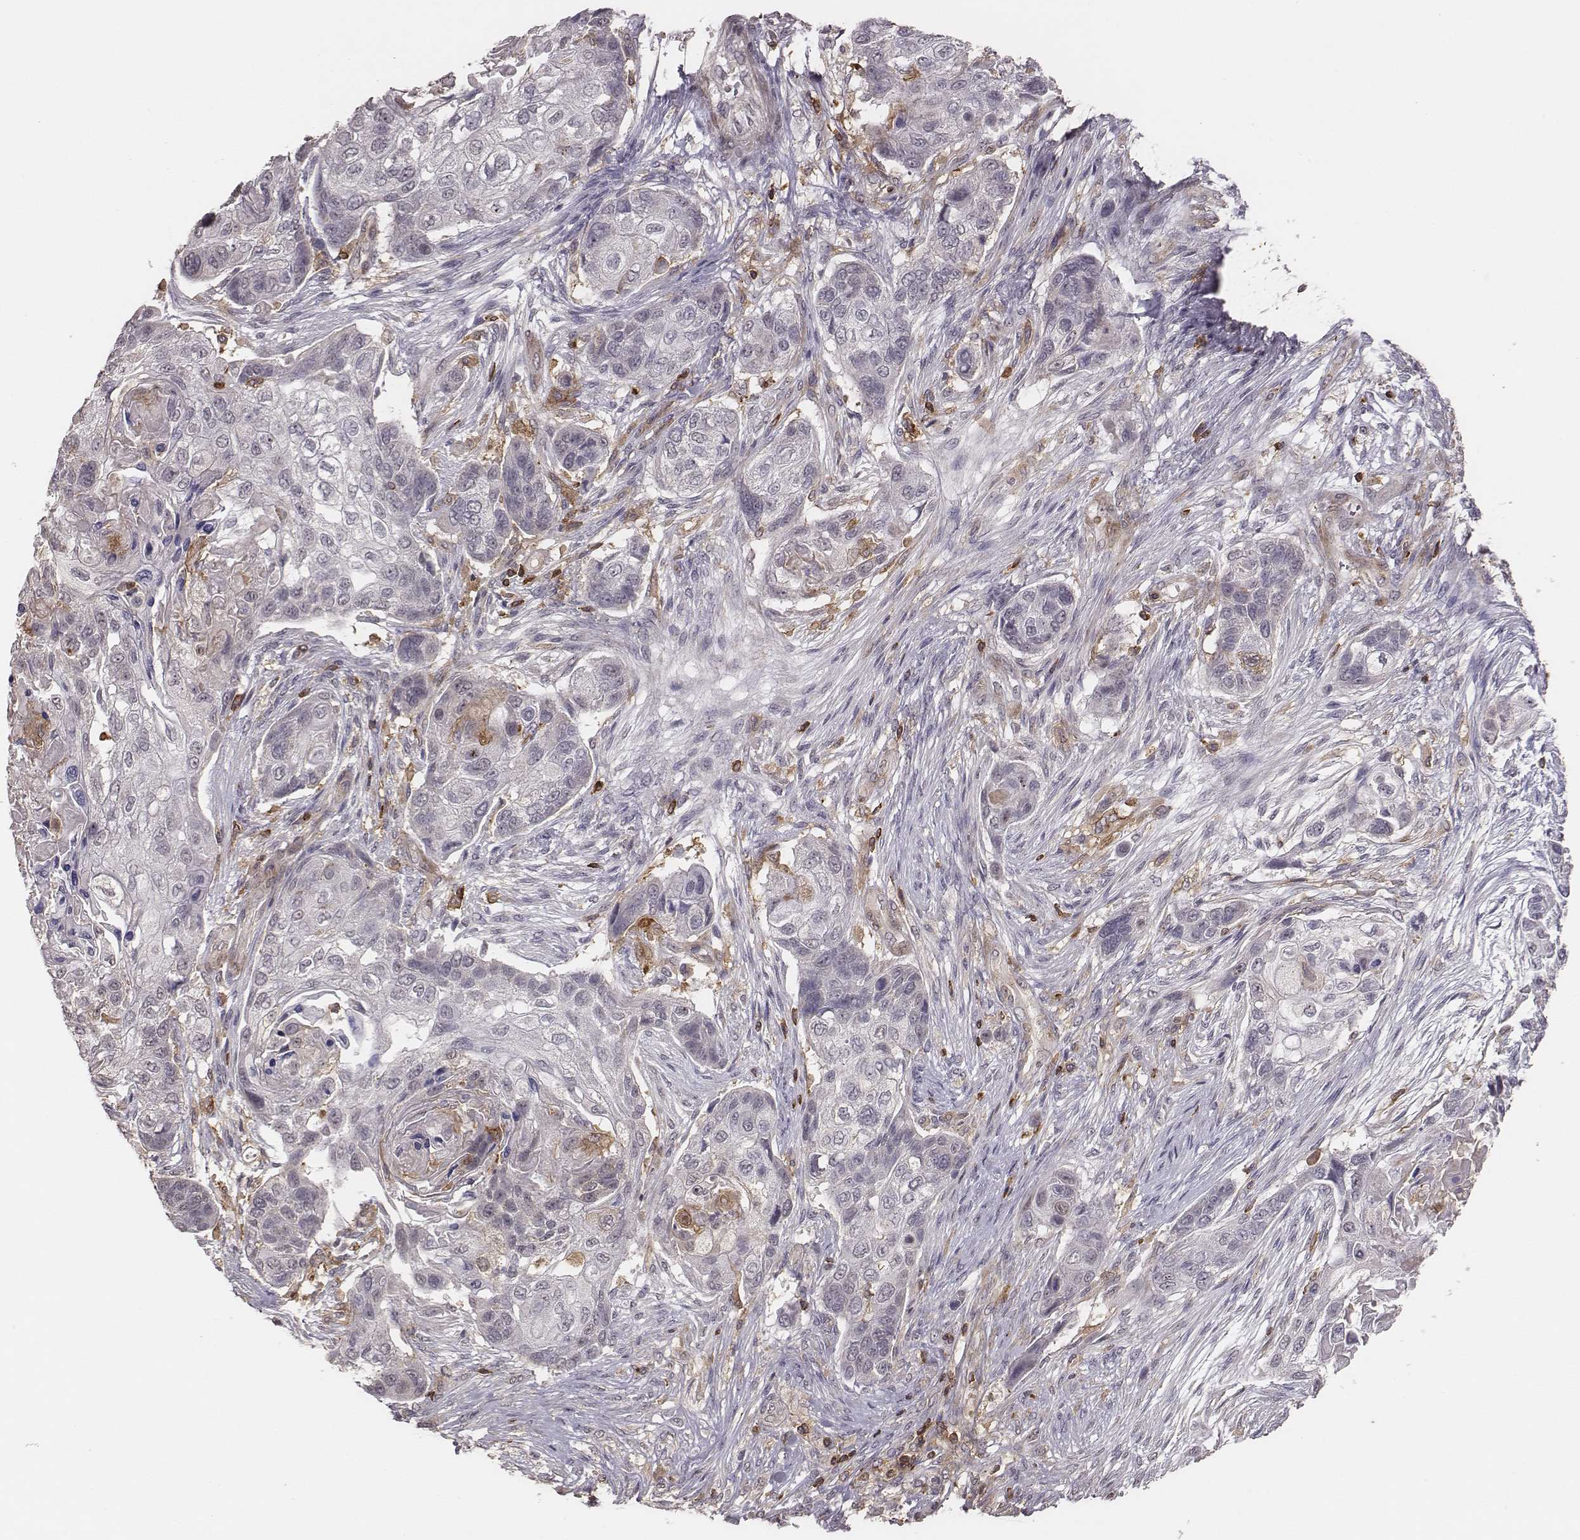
{"staining": {"intensity": "negative", "quantity": "none", "location": "none"}, "tissue": "lung cancer", "cell_type": "Tumor cells", "image_type": "cancer", "snomed": [{"axis": "morphology", "description": "Squamous cell carcinoma, NOS"}, {"axis": "topography", "description": "Lung"}], "caption": "This is an immunohistochemistry (IHC) histopathology image of squamous cell carcinoma (lung). There is no expression in tumor cells.", "gene": "PILRA", "patient": {"sex": "male", "age": 69}}